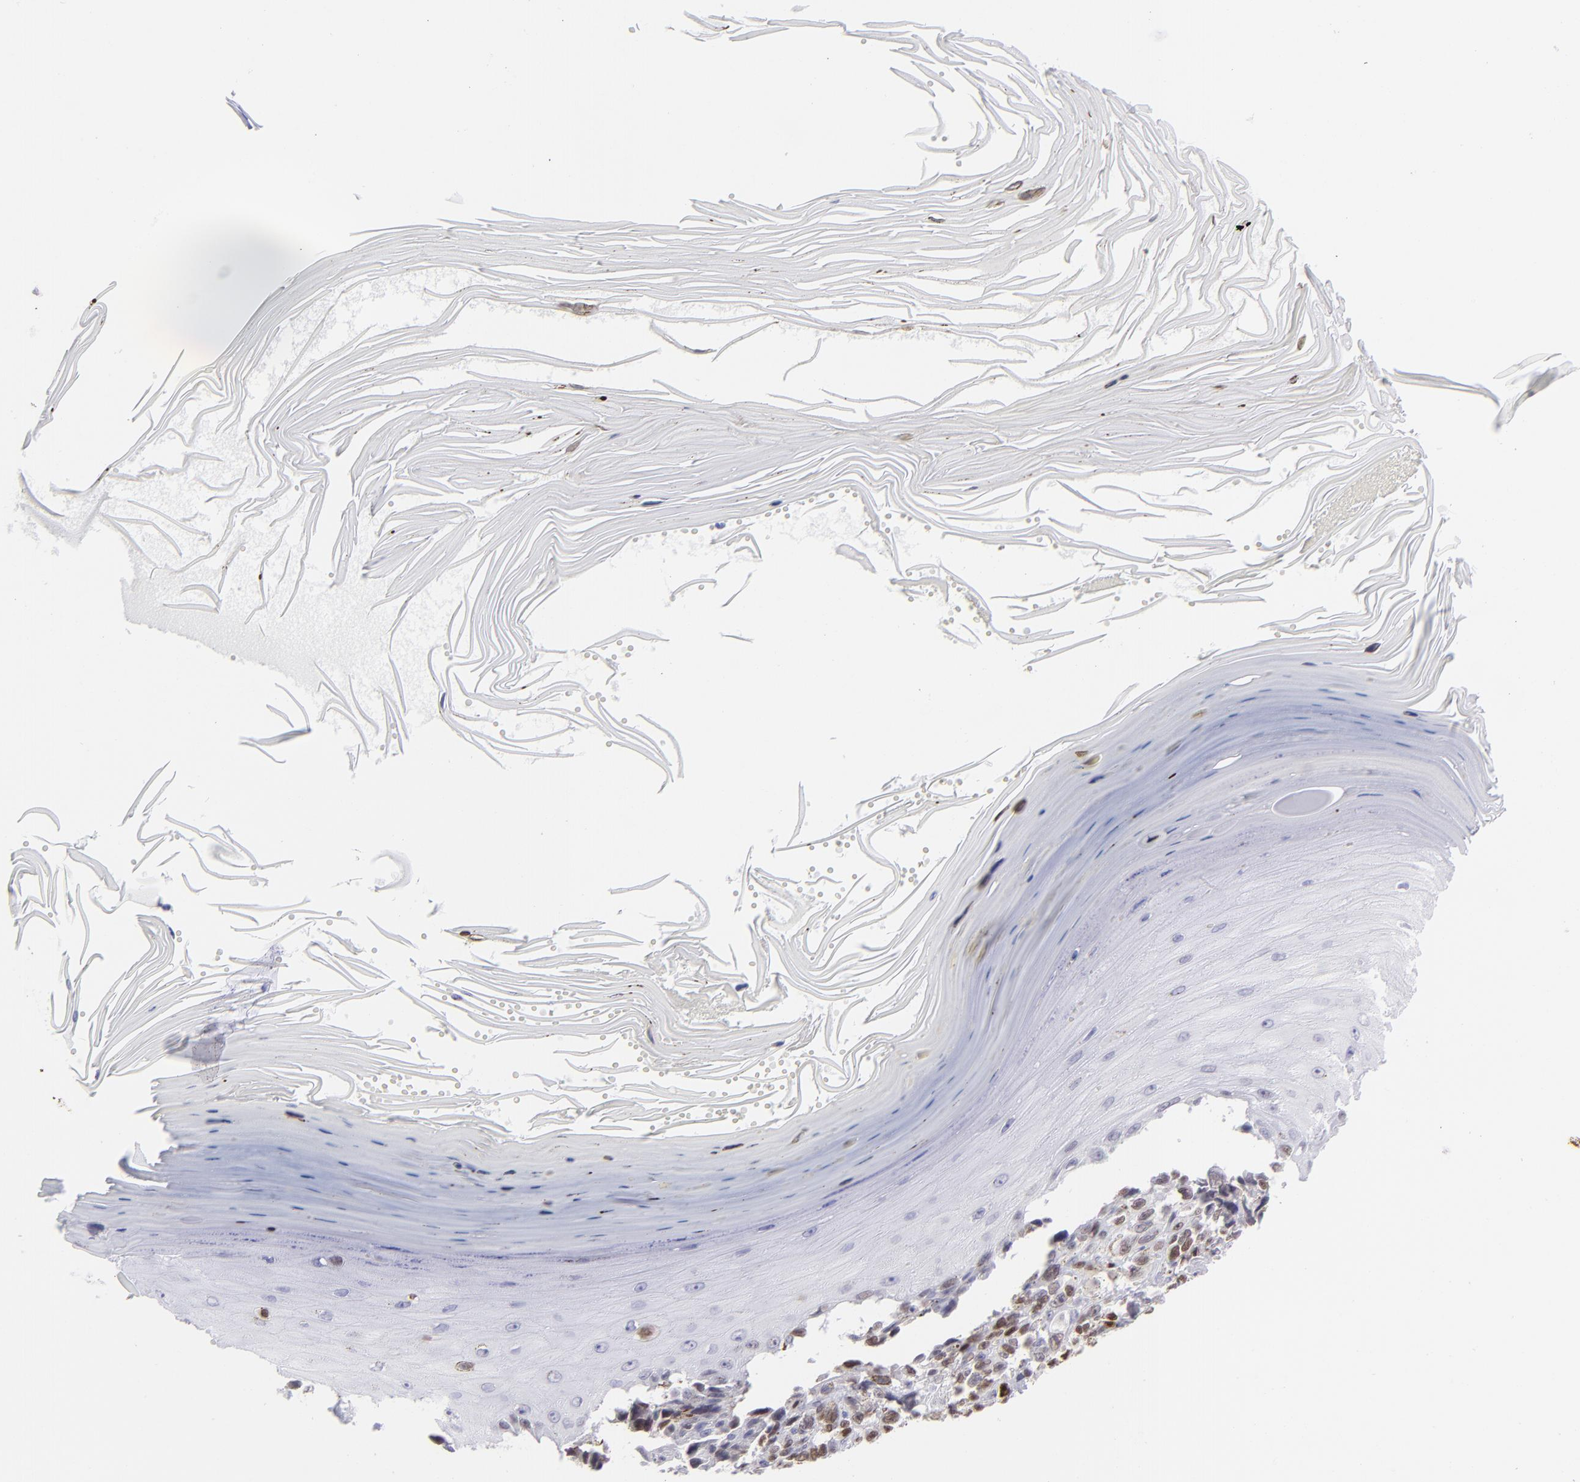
{"staining": {"intensity": "moderate", "quantity": "25%-75%", "location": "nuclear"}, "tissue": "melanoma", "cell_type": "Tumor cells", "image_type": "cancer", "snomed": [{"axis": "morphology", "description": "Malignant melanoma, NOS"}, {"axis": "topography", "description": "Skin"}], "caption": "Immunohistochemistry micrograph of neoplastic tissue: melanoma stained using immunohistochemistry shows medium levels of moderate protein expression localized specifically in the nuclear of tumor cells, appearing as a nuclear brown color.", "gene": "ETS1", "patient": {"sex": "female", "age": 82}}